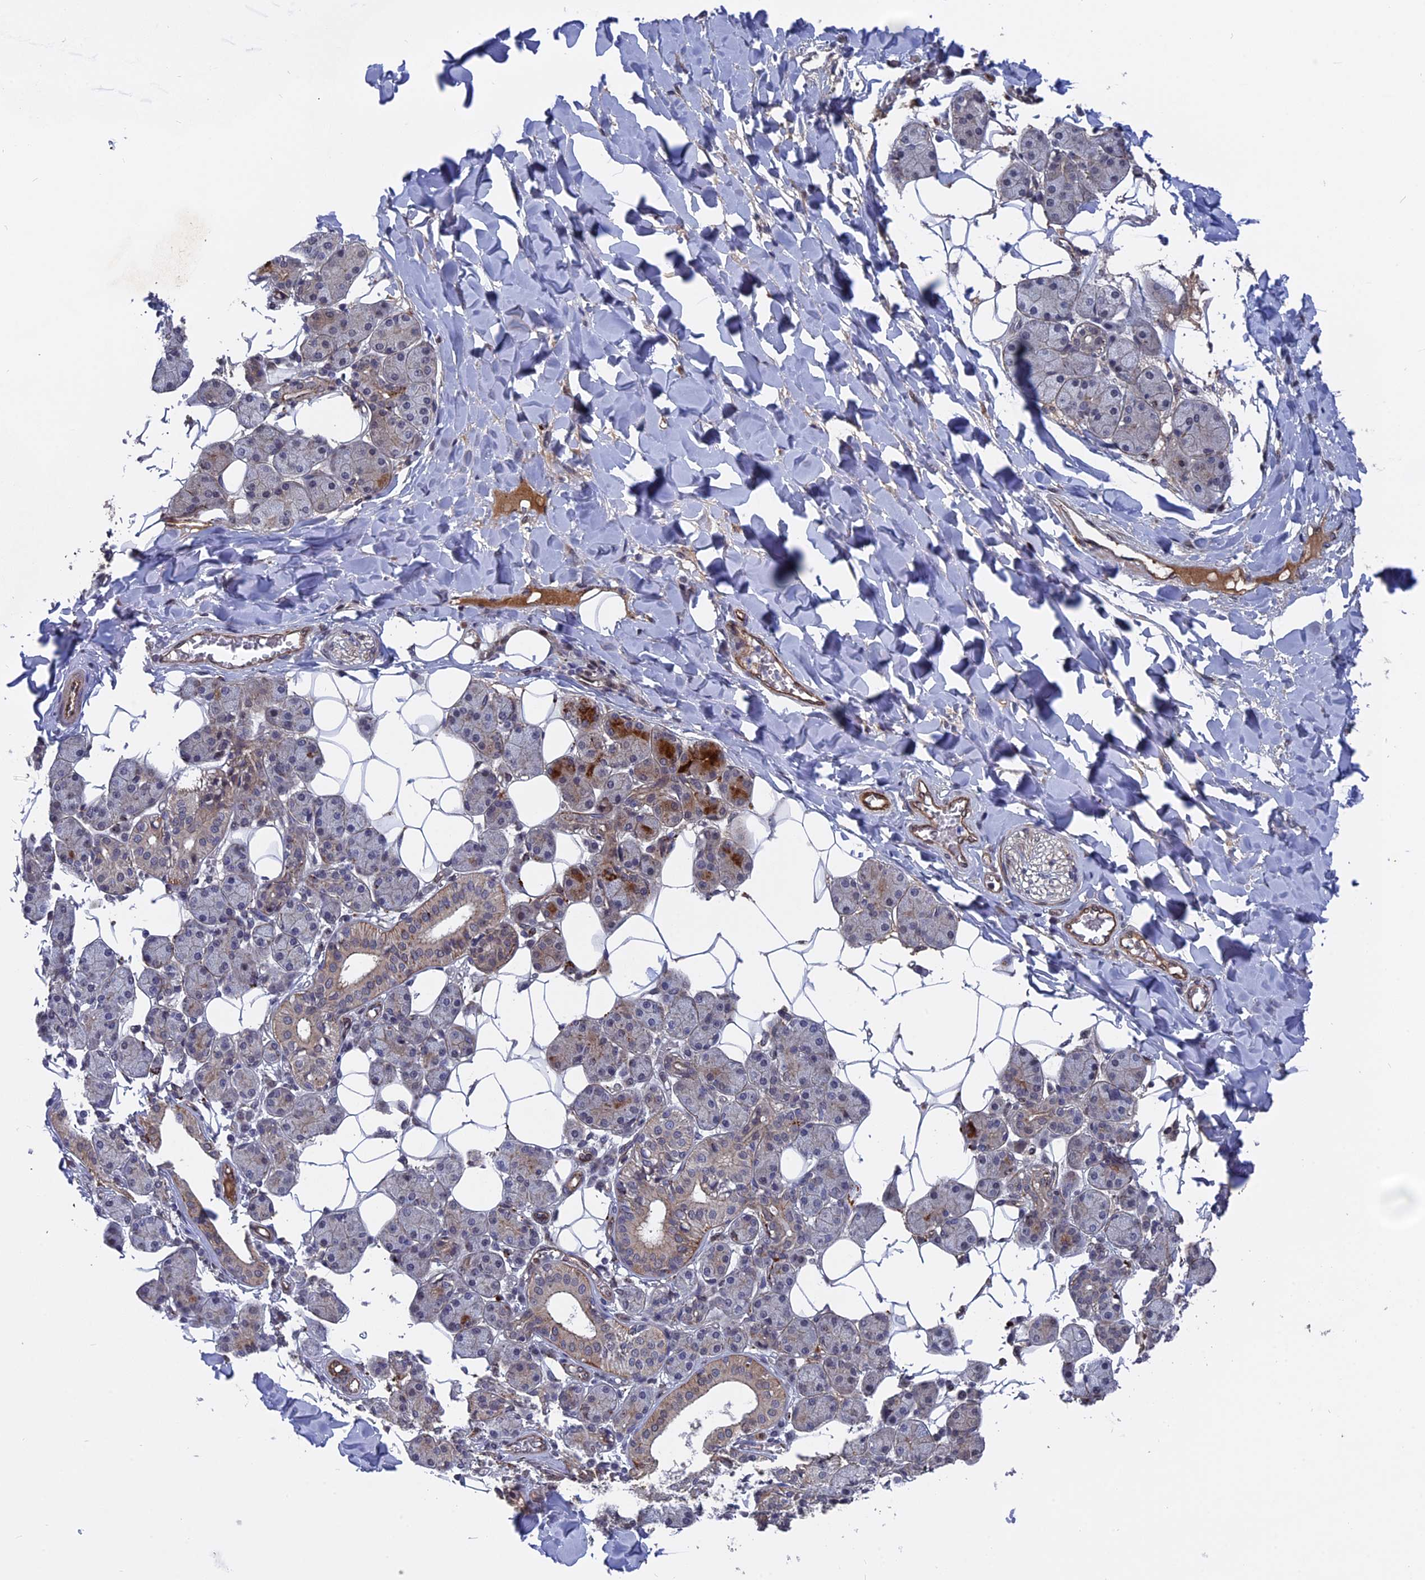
{"staining": {"intensity": "moderate", "quantity": "25%-75%", "location": "cytoplasmic/membranous"}, "tissue": "salivary gland", "cell_type": "Glandular cells", "image_type": "normal", "snomed": [{"axis": "morphology", "description": "Normal tissue, NOS"}, {"axis": "topography", "description": "Salivary gland"}], "caption": "Immunohistochemical staining of benign salivary gland demonstrates 25%-75% levels of moderate cytoplasmic/membranous protein expression in approximately 25%-75% of glandular cells. Using DAB (brown) and hematoxylin (blue) stains, captured at high magnification using brightfield microscopy.", "gene": "NOSIP", "patient": {"sex": "female", "age": 33}}